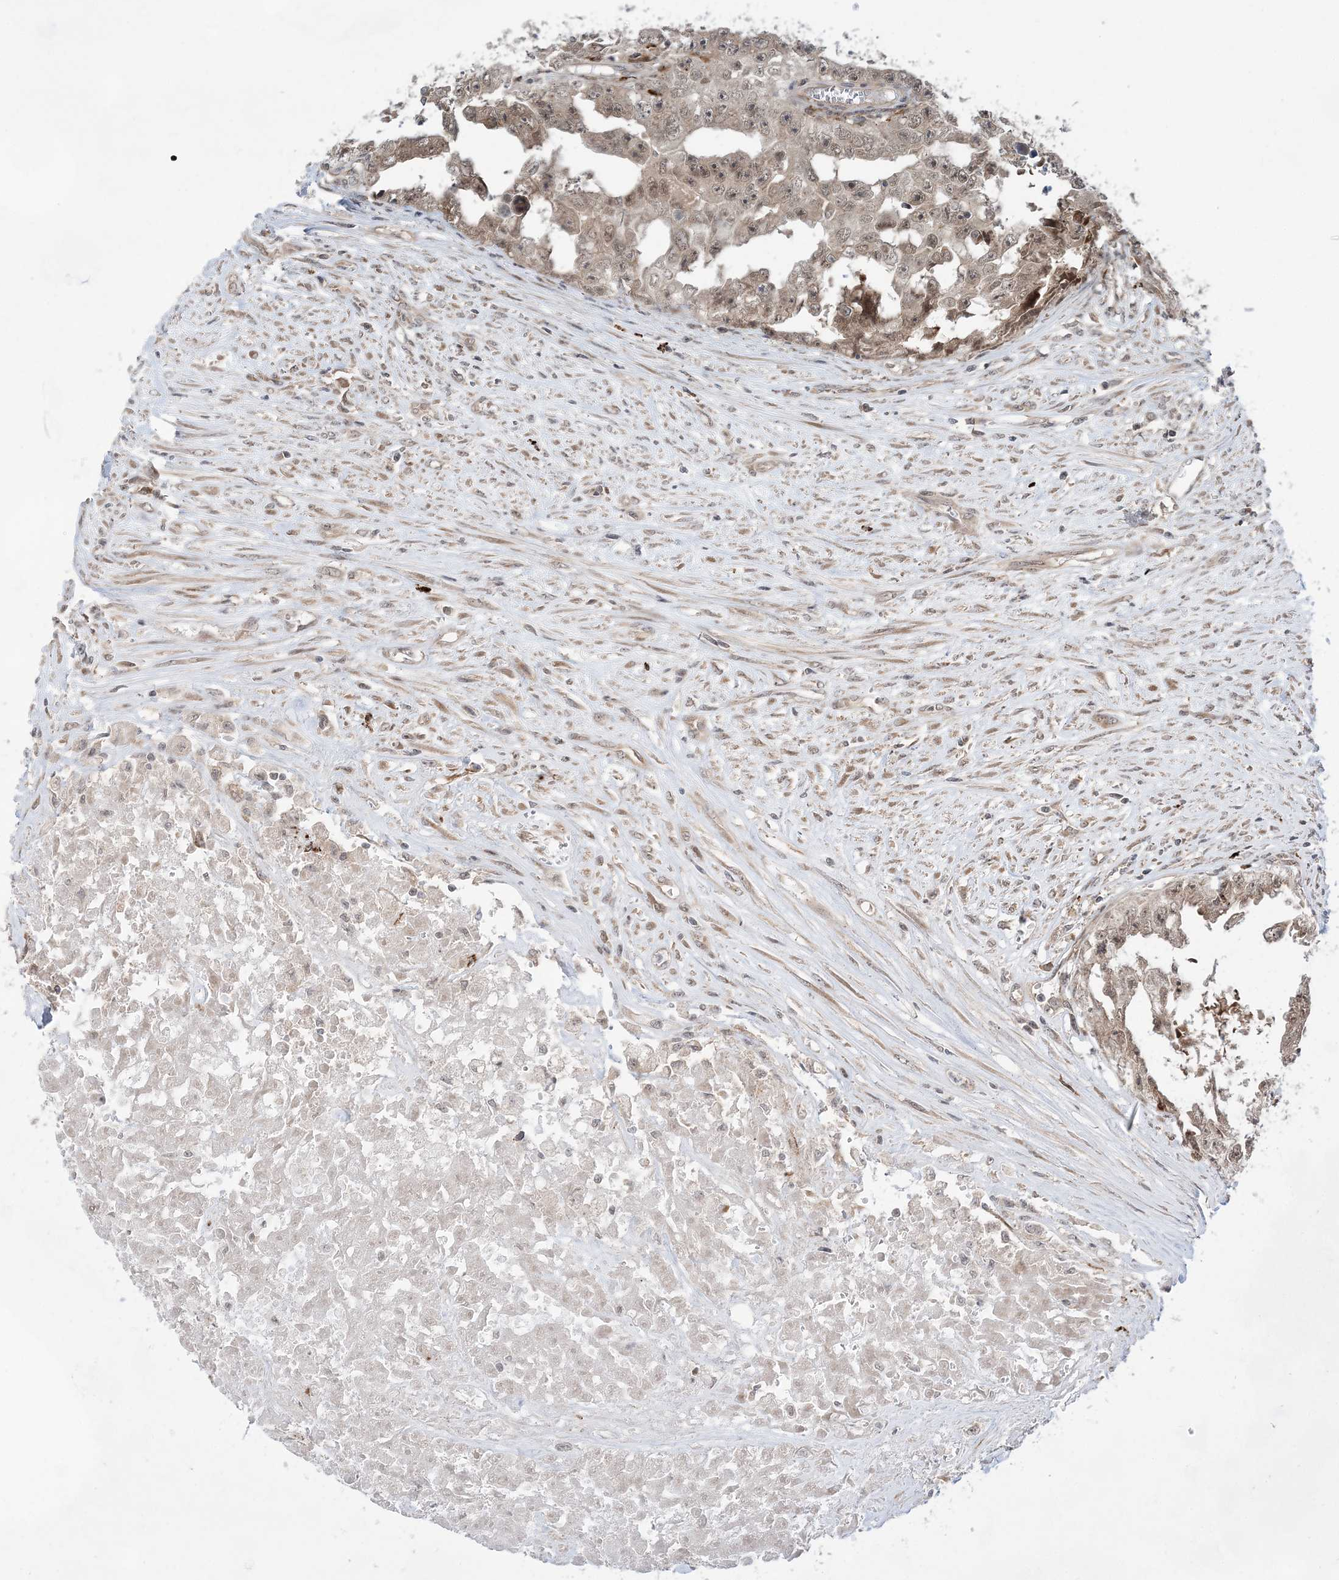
{"staining": {"intensity": "weak", "quantity": ">75%", "location": "cytoplasmic/membranous,nuclear"}, "tissue": "testis cancer", "cell_type": "Tumor cells", "image_type": "cancer", "snomed": [{"axis": "morphology", "description": "Seminoma, NOS"}, {"axis": "morphology", "description": "Carcinoma, Embryonal, NOS"}, {"axis": "topography", "description": "Testis"}], "caption": "This photomicrograph demonstrates testis embryonal carcinoma stained with IHC to label a protein in brown. The cytoplasmic/membranous and nuclear of tumor cells show weak positivity for the protein. Nuclei are counter-stained blue.", "gene": "ANAPC15", "patient": {"sex": "male", "age": 43}}